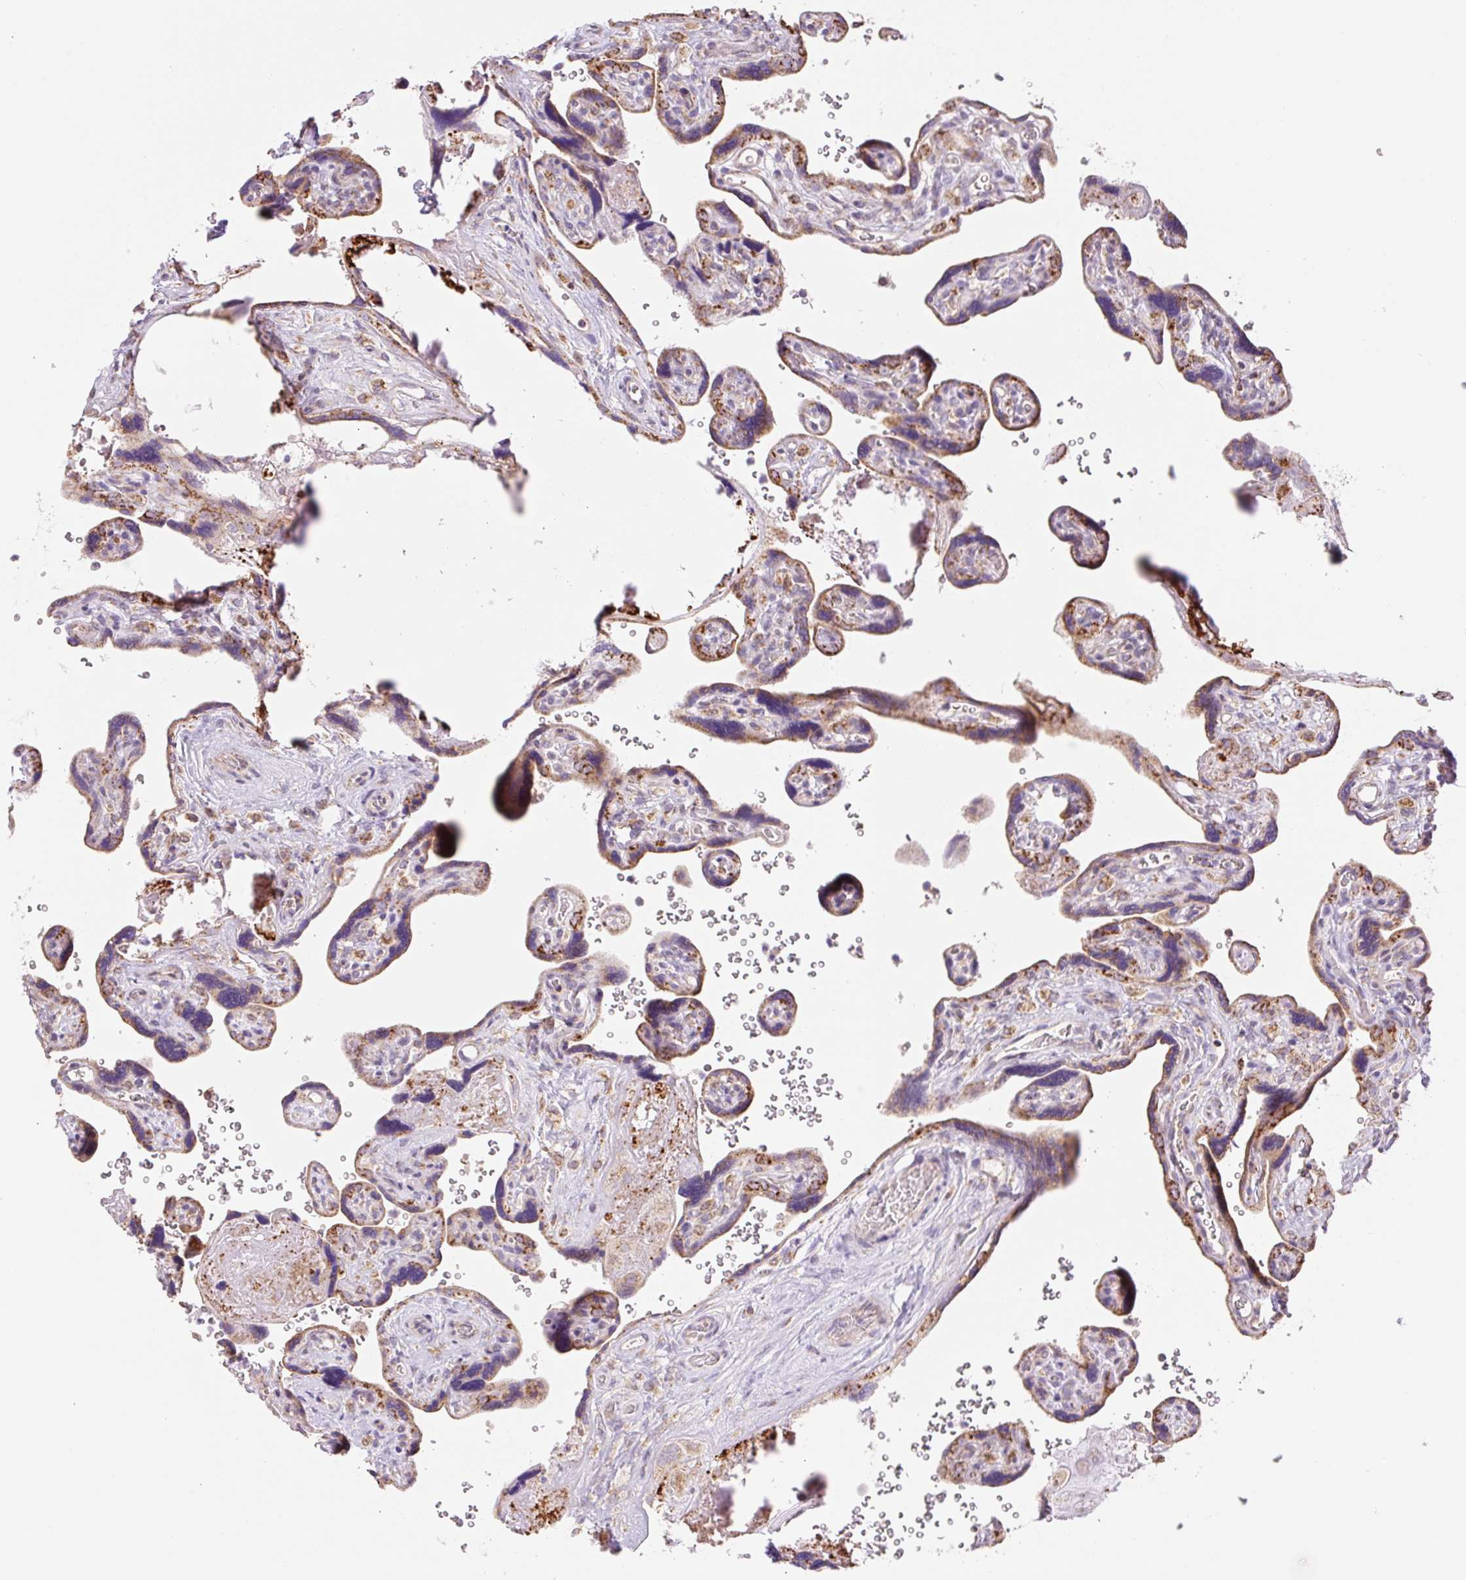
{"staining": {"intensity": "moderate", "quantity": ">75%", "location": "cytoplasmic/membranous"}, "tissue": "placenta", "cell_type": "Trophoblastic cells", "image_type": "normal", "snomed": [{"axis": "morphology", "description": "Normal tissue, NOS"}, {"axis": "topography", "description": "Placenta"}], "caption": "This photomicrograph reveals immunohistochemistry (IHC) staining of benign placenta, with medium moderate cytoplasmic/membranous staining in approximately >75% of trophoblastic cells.", "gene": "GOSR2", "patient": {"sex": "female", "age": 39}}